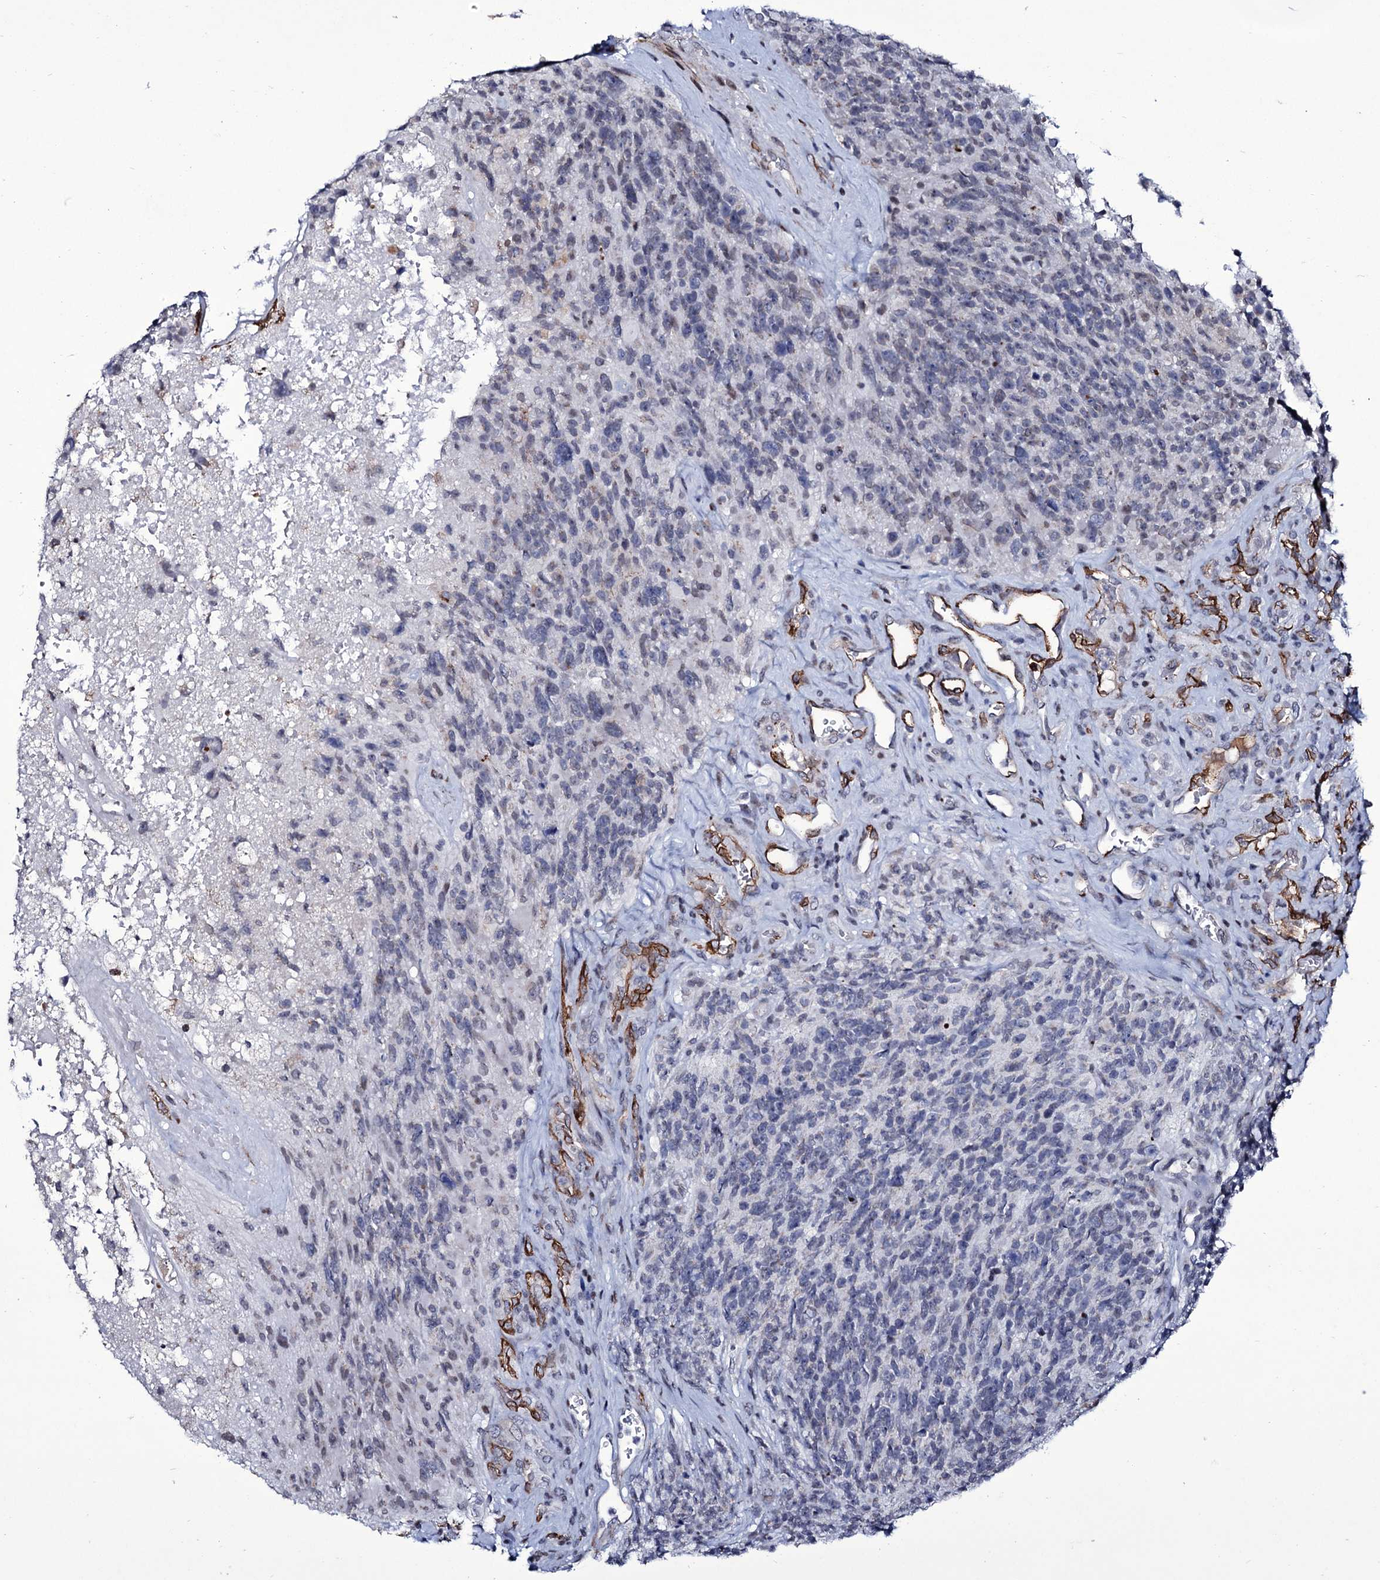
{"staining": {"intensity": "negative", "quantity": "none", "location": "none"}, "tissue": "glioma", "cell_type": "Tumor cells", "image_type": "cancer", "snomed": [{"axis": "morphology", "description": "Glioma, malignant, High grade"}, {"axis": "topography", "description": "Brain"}], "caption": "Immunohistochemistry (IHC) histopathology image of neoplastic tissue: human glioma stained with DAB demonstrates no significant protein staining in tumor cells.", "gene": "ZC3H12C", "patient": {"sex": "male", "age": 76}}